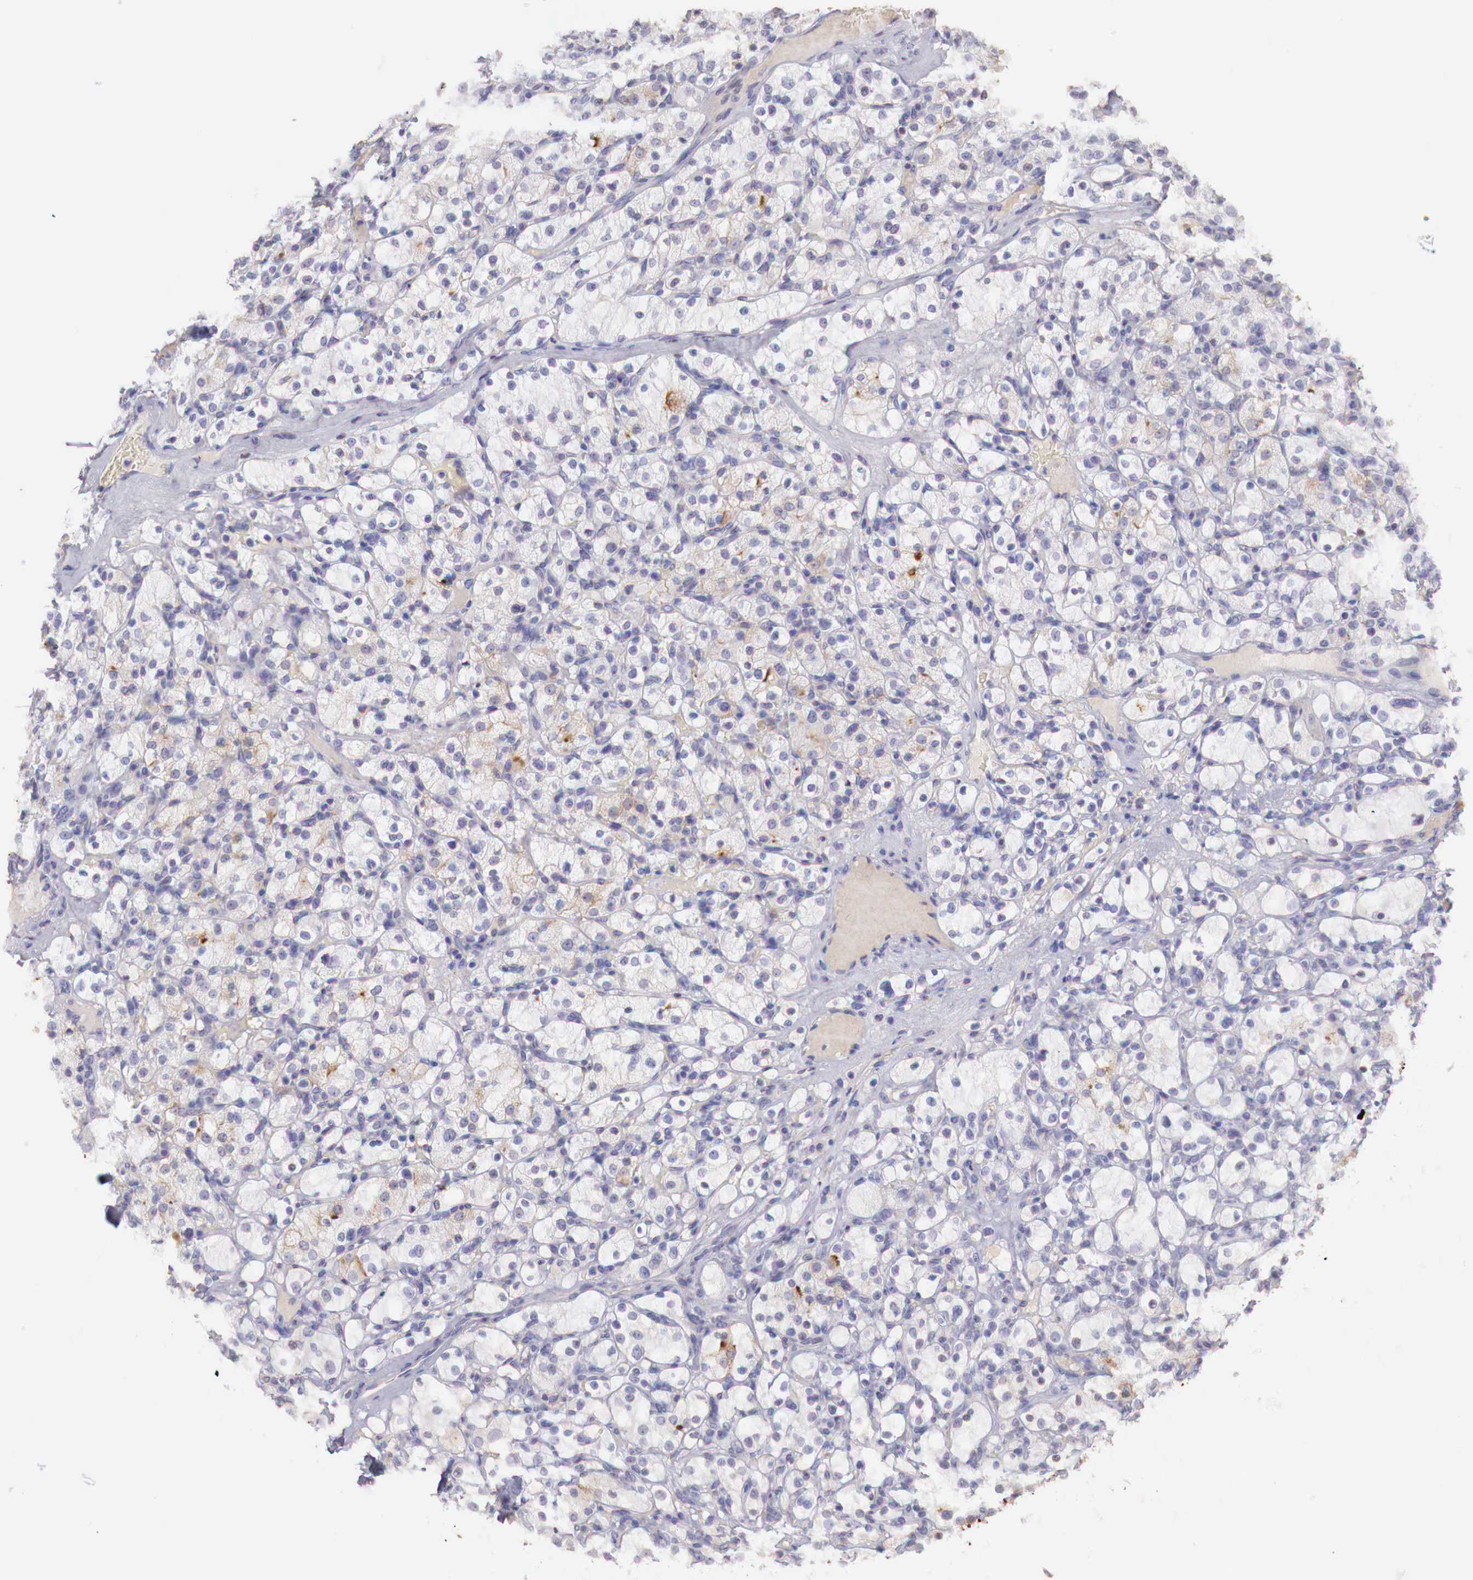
{"staining": {"intensity": "weak", "quantity": "<25%", "location": "cytoplasmic/membranous"}, "tissue": "renal cancer", "cell_type": "Tumor cells", "image_type": "cancer", "snomed": [{"axis": "morphology", "description": "Adenocarcinoma, NOS"}, {"axis": "topography", "description": "Kidney"}], "caption": "Photomicrograph shows no significant protein positivity in tumor cells of adenocarcinoma (renal).", "gene": "XPNPEP2", "patient": {"sex": "female", "age": 83}}